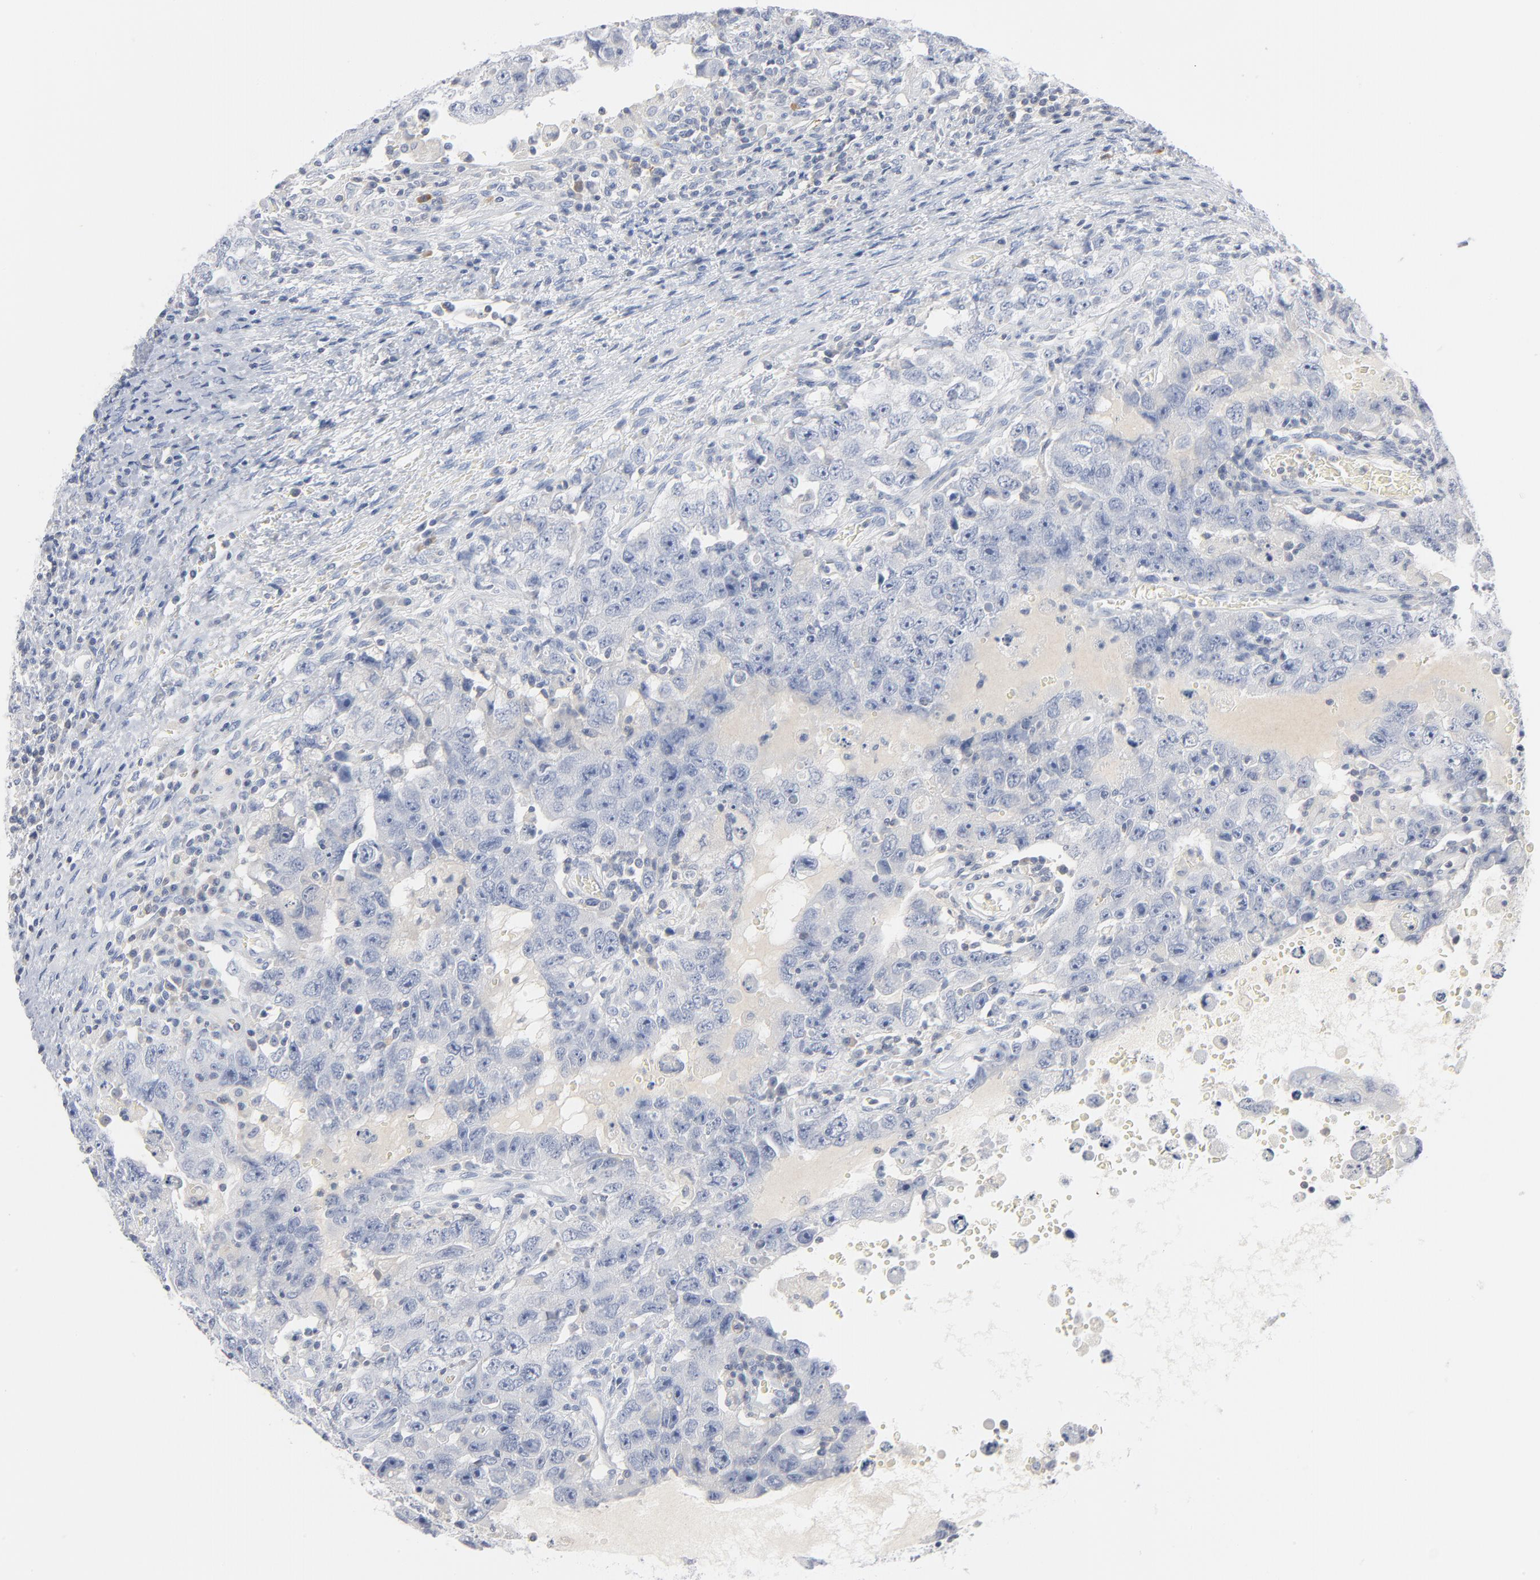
{"staining": {"intensity": "negative", "quantity": "none", "location": "none"}, "tissue": "testis cancer", "cell_type": "Tumor cells", "image_type": "cancer", "snomed": [{"axis": "morphology", "description": "Carcinoma, Embryonal, NOS"}, {"axis": "topography", "description": "Testis"}], "caption": "The IHC histopathology image has no significant staining in tumor cells of testis embryonal carcinoma tissue. (DAB (3,3'-diaminobenzidine) IHC visualized using brightfield microscopy, high magnification).", "gene": "PTK2B", "patient": {"sex": "male", "age": 26}}